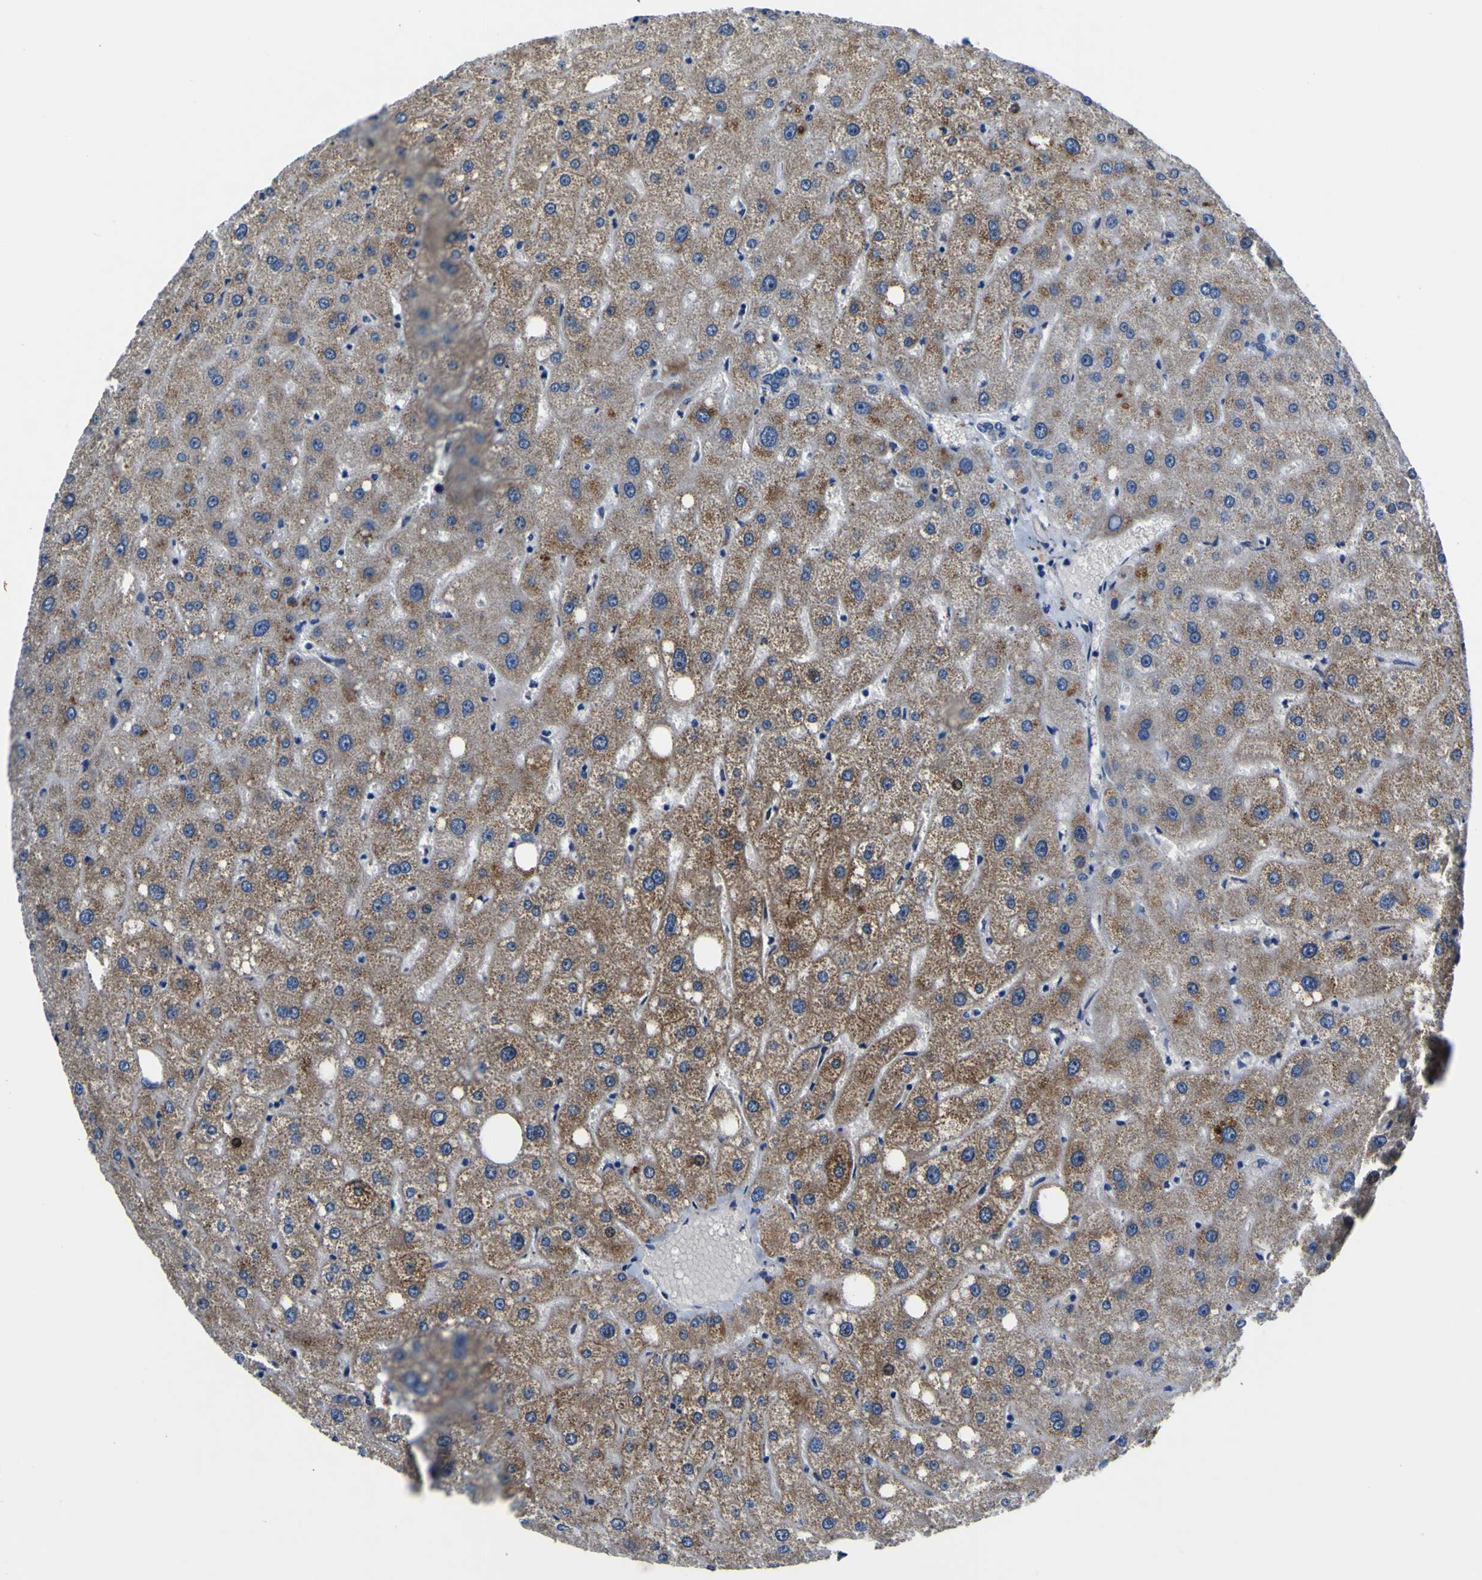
{"staining": {"intensity": "negative", "quantity": "none", "location": "none"}, "tissue": "liver", "cell_type": "Cholangiocytes", "image_type": "normal", "snomed": [{"axis": "morphology", "description": "Normal tissue, NOS"}, {"axis": "topography", "description": "Liver"}], "caption": "IHC of normal liver shows no staining in cholangiocytes. The staining was performed using DAB (3,3'-diaminobenzidine) to visualize the protein expression in brown, while the nuclei were stained in blue with hematoxylin (Magnification: 20x).", "gene": "AGAP3", "patient": {"sex": "male", "age": 73}}